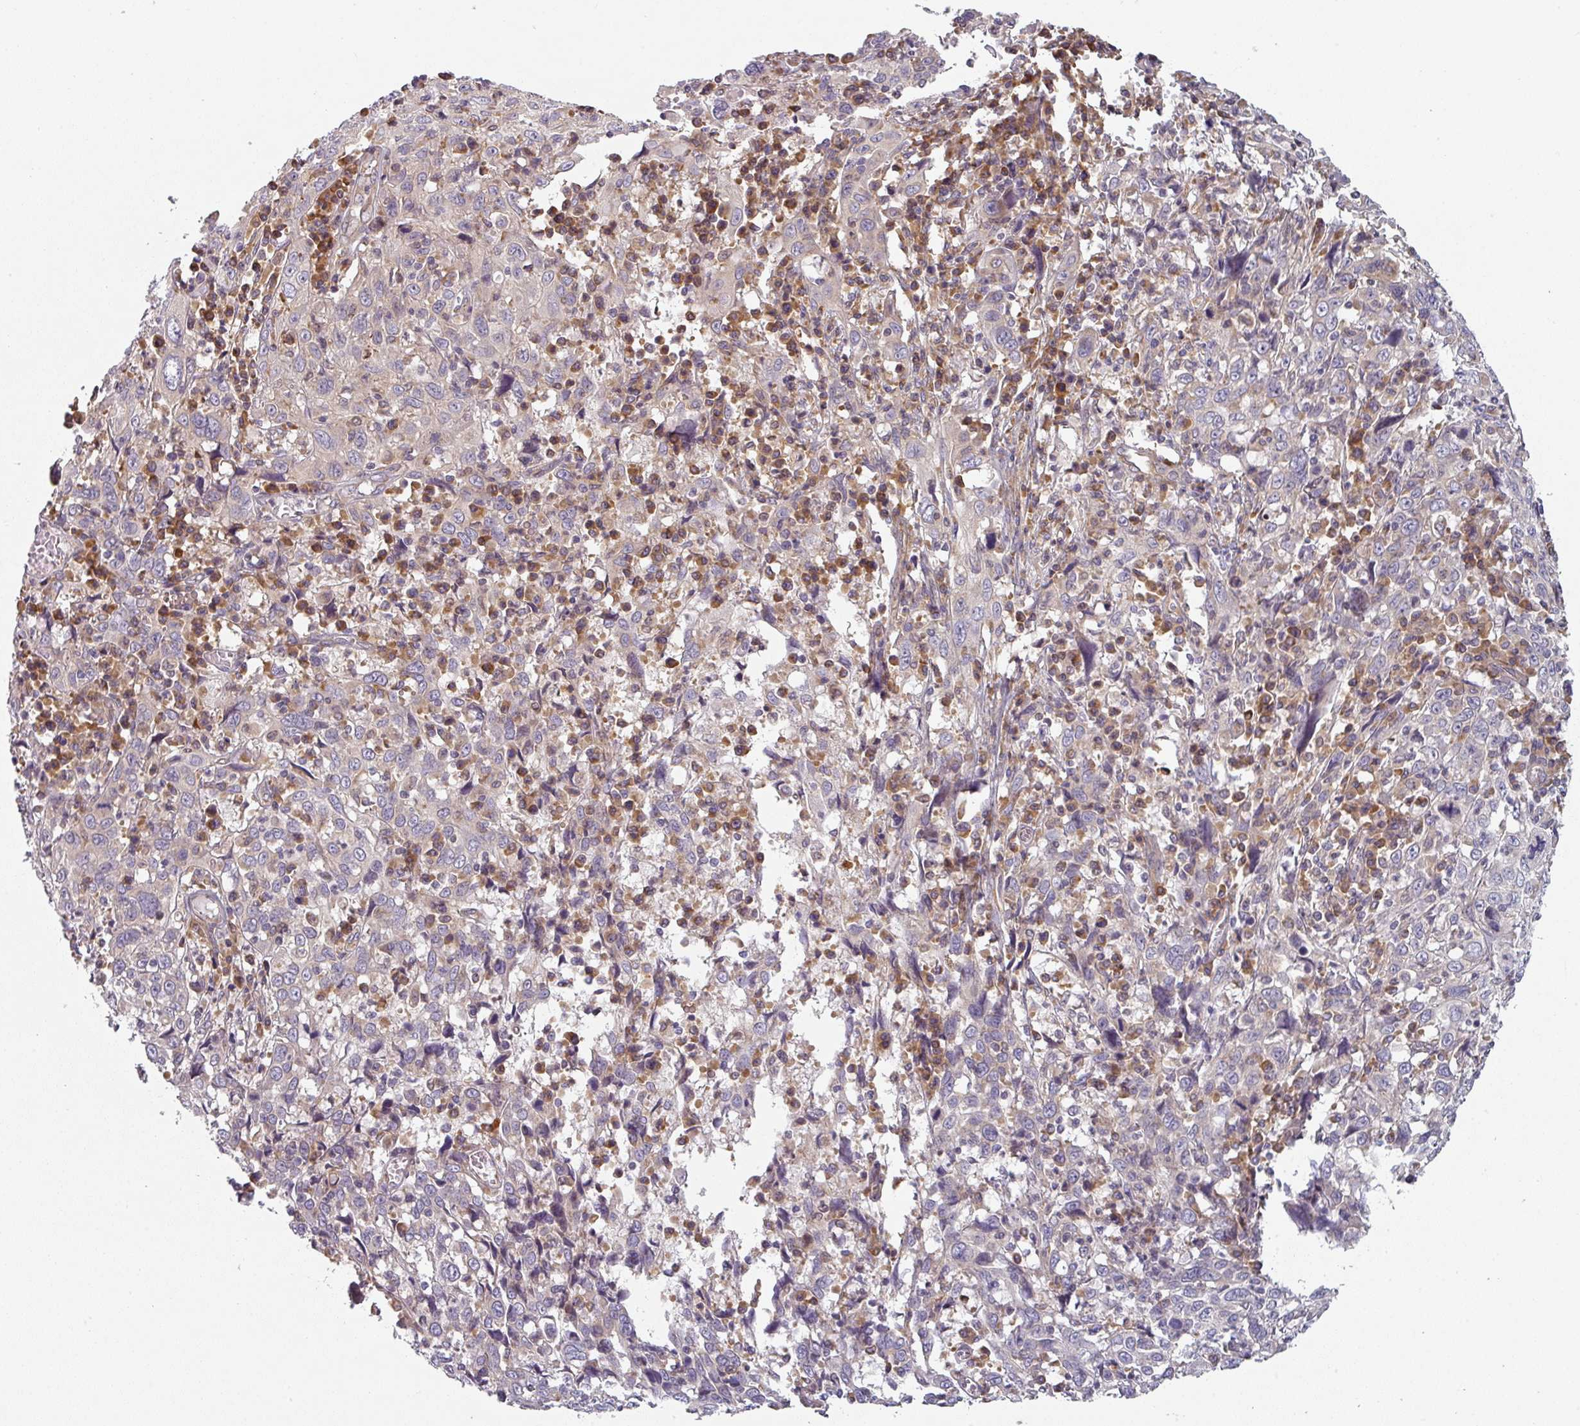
{"staining": {"intensity": "negative", "quantity": "none", "location": "none"}, "tissue": "cervical cancer", "cell_type": "Tumor cells", "image_type": "cancer", "snomed": [{"axis": "morphology", "description": "Squamous cell carcinoma, NOS"}, {"axis": "topography", "description": "Cervix"}], "caption": "Immunohistochemistry (IHC) of human cervical squamous cell carcinoma shows no expression in tumor cells.", "gene": "TAPT1", "patient": {"sex": "female", "age": 46}}